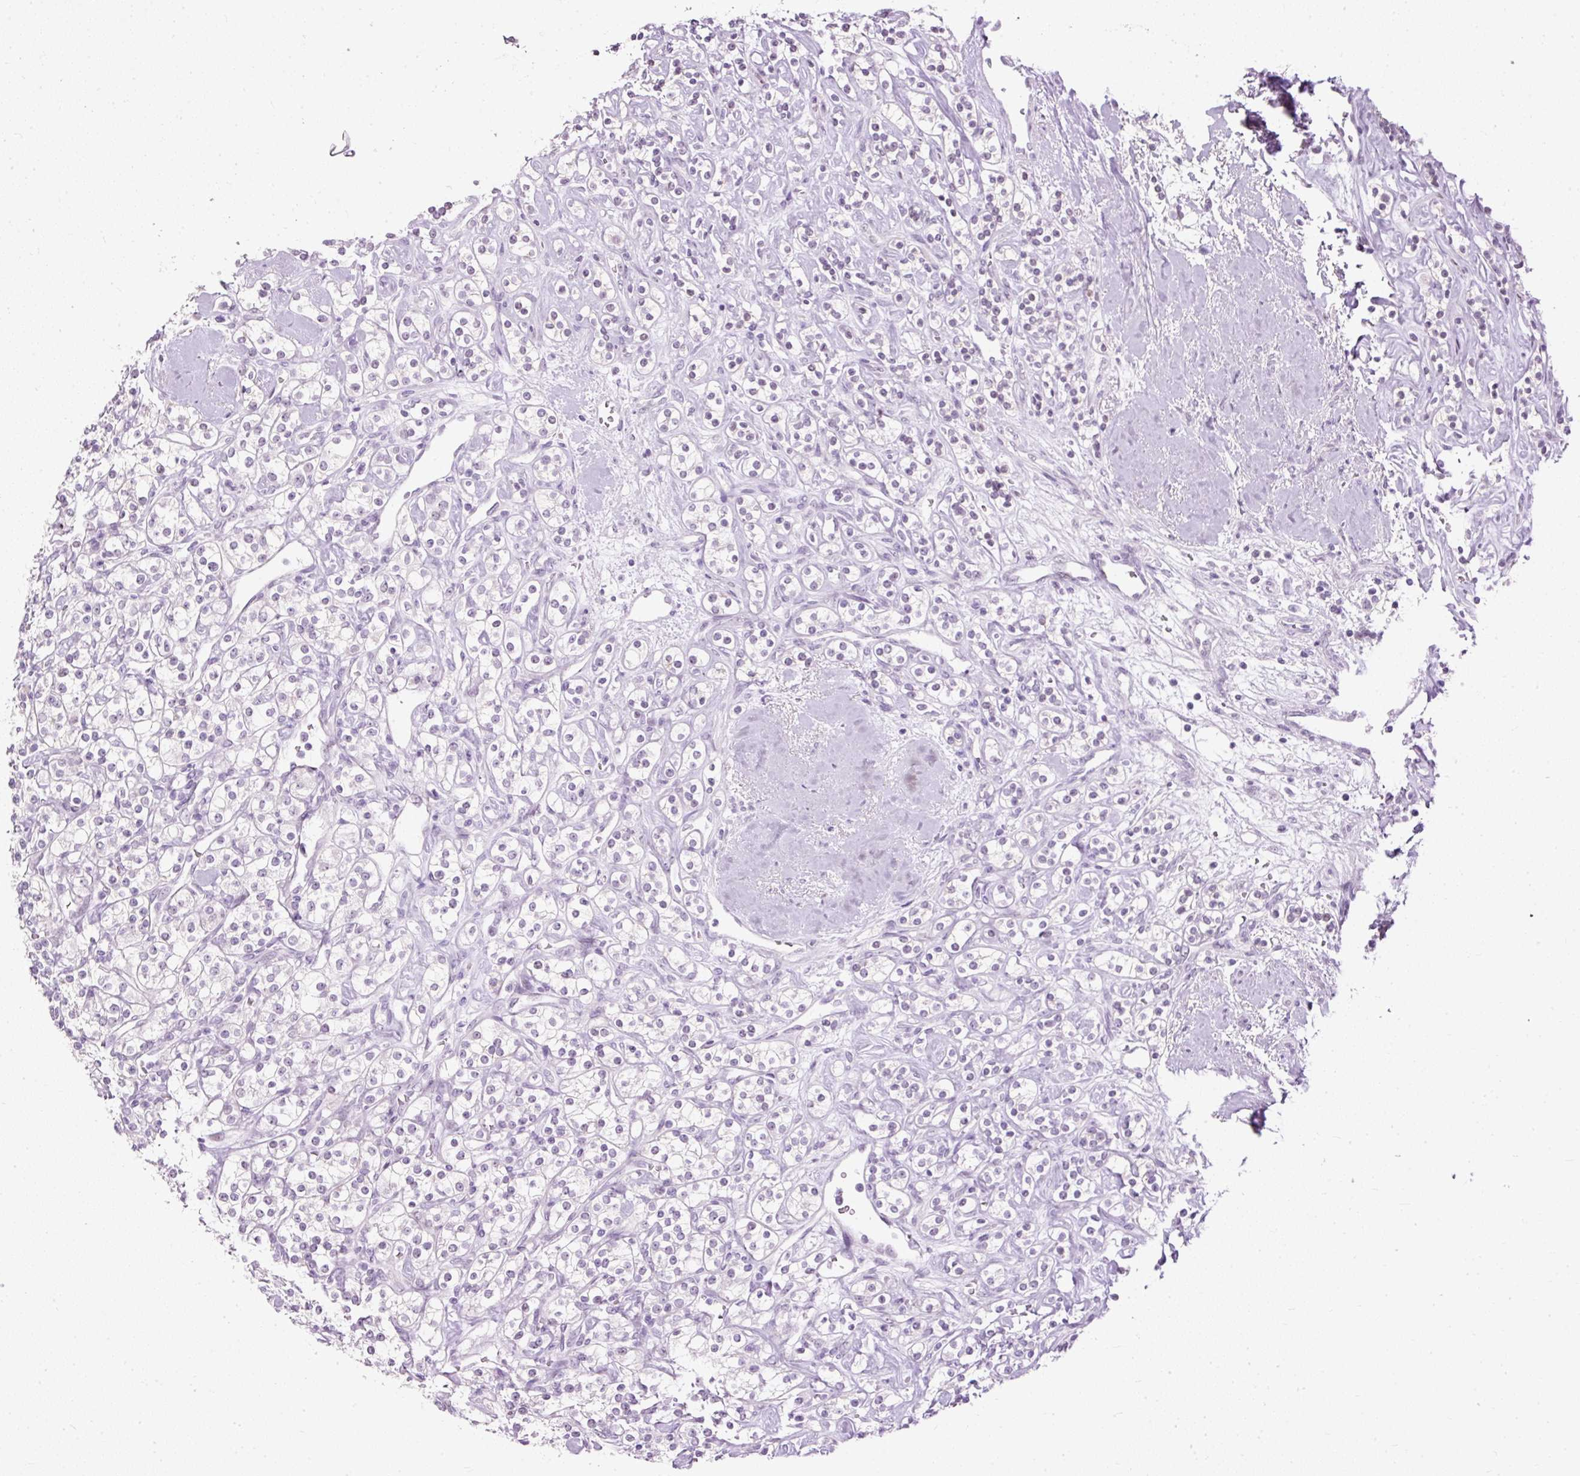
{"staining": {"intensity": "weak", "quantity": "<25%", "location": "nuclear"}, "tissue": "renal cancer", "cell_type": "Tumor cells", "image_type": "cancer", "snomed": [{"axis": "morphology", "description": "Adenocarcinoma, NOS"}, {"axis": "topography", "description": "Kidney"}], "caption": "Tumor cells show no significant protein staining in renal adenocarcinoma.", "gene": "PDE6B", "patient": {"sex": "male", "age": 77}}